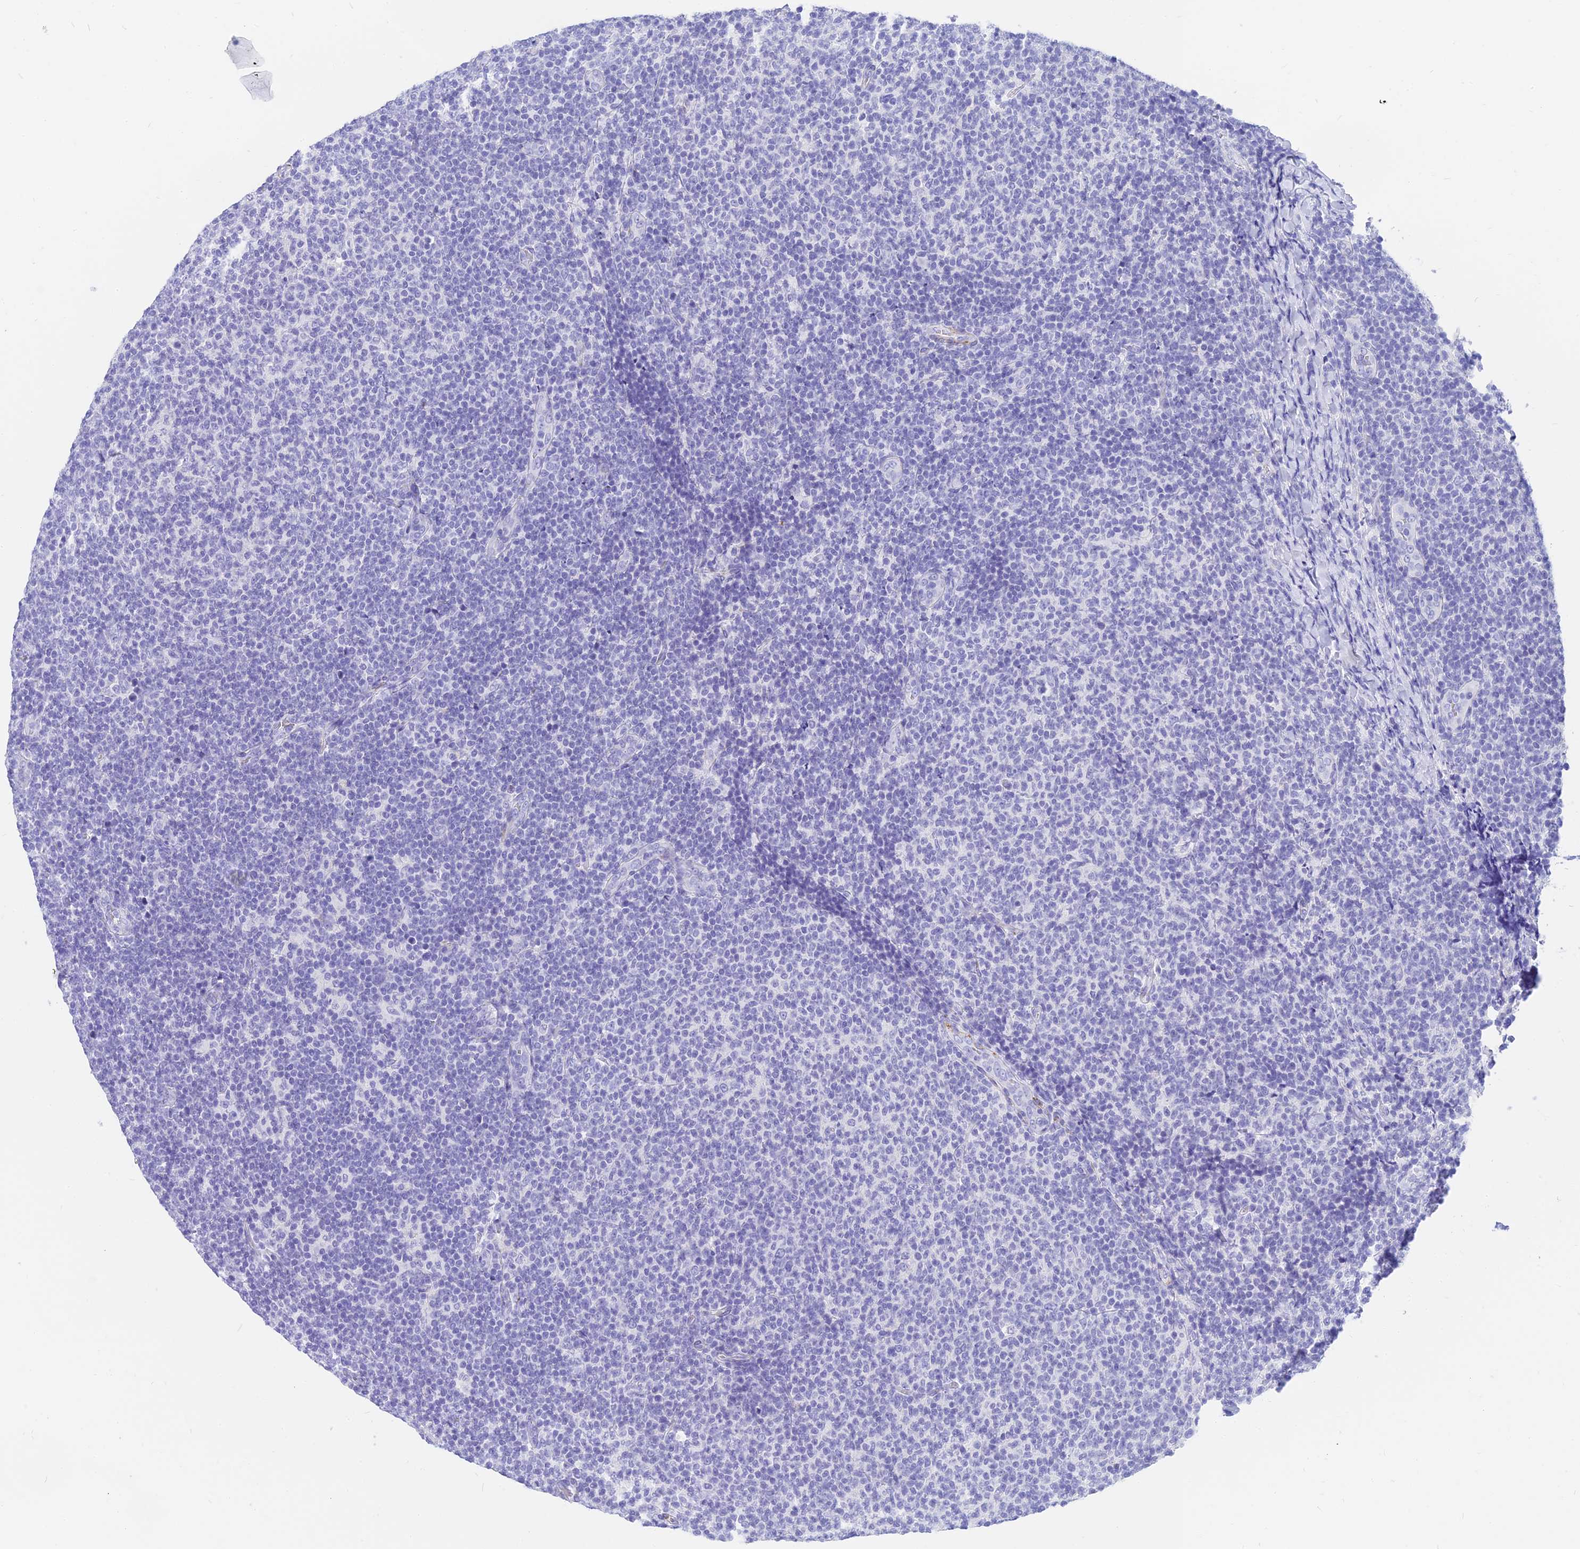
{"staining": {"intensity": "negative", "quantity": "none", "location": "none"}, "tissue": "lymphoma", "cell_type": "Tumor cells", "image_type": "cancer", "snomed": [{"axis": "morphology", "description": "Malignant lymphoma, non-Hodgkin's type, Low grade"}, {"axis": "topography", "description": "Lymph node"}], "caption": "DAB immunohistochemical staining of human malignant lymphoma, non-Hodgkin's type (low-grade) shows no significant expression in tumor cells.", "gene": "SLC36A2", "patient": {"sex": "male", "age": 66}}